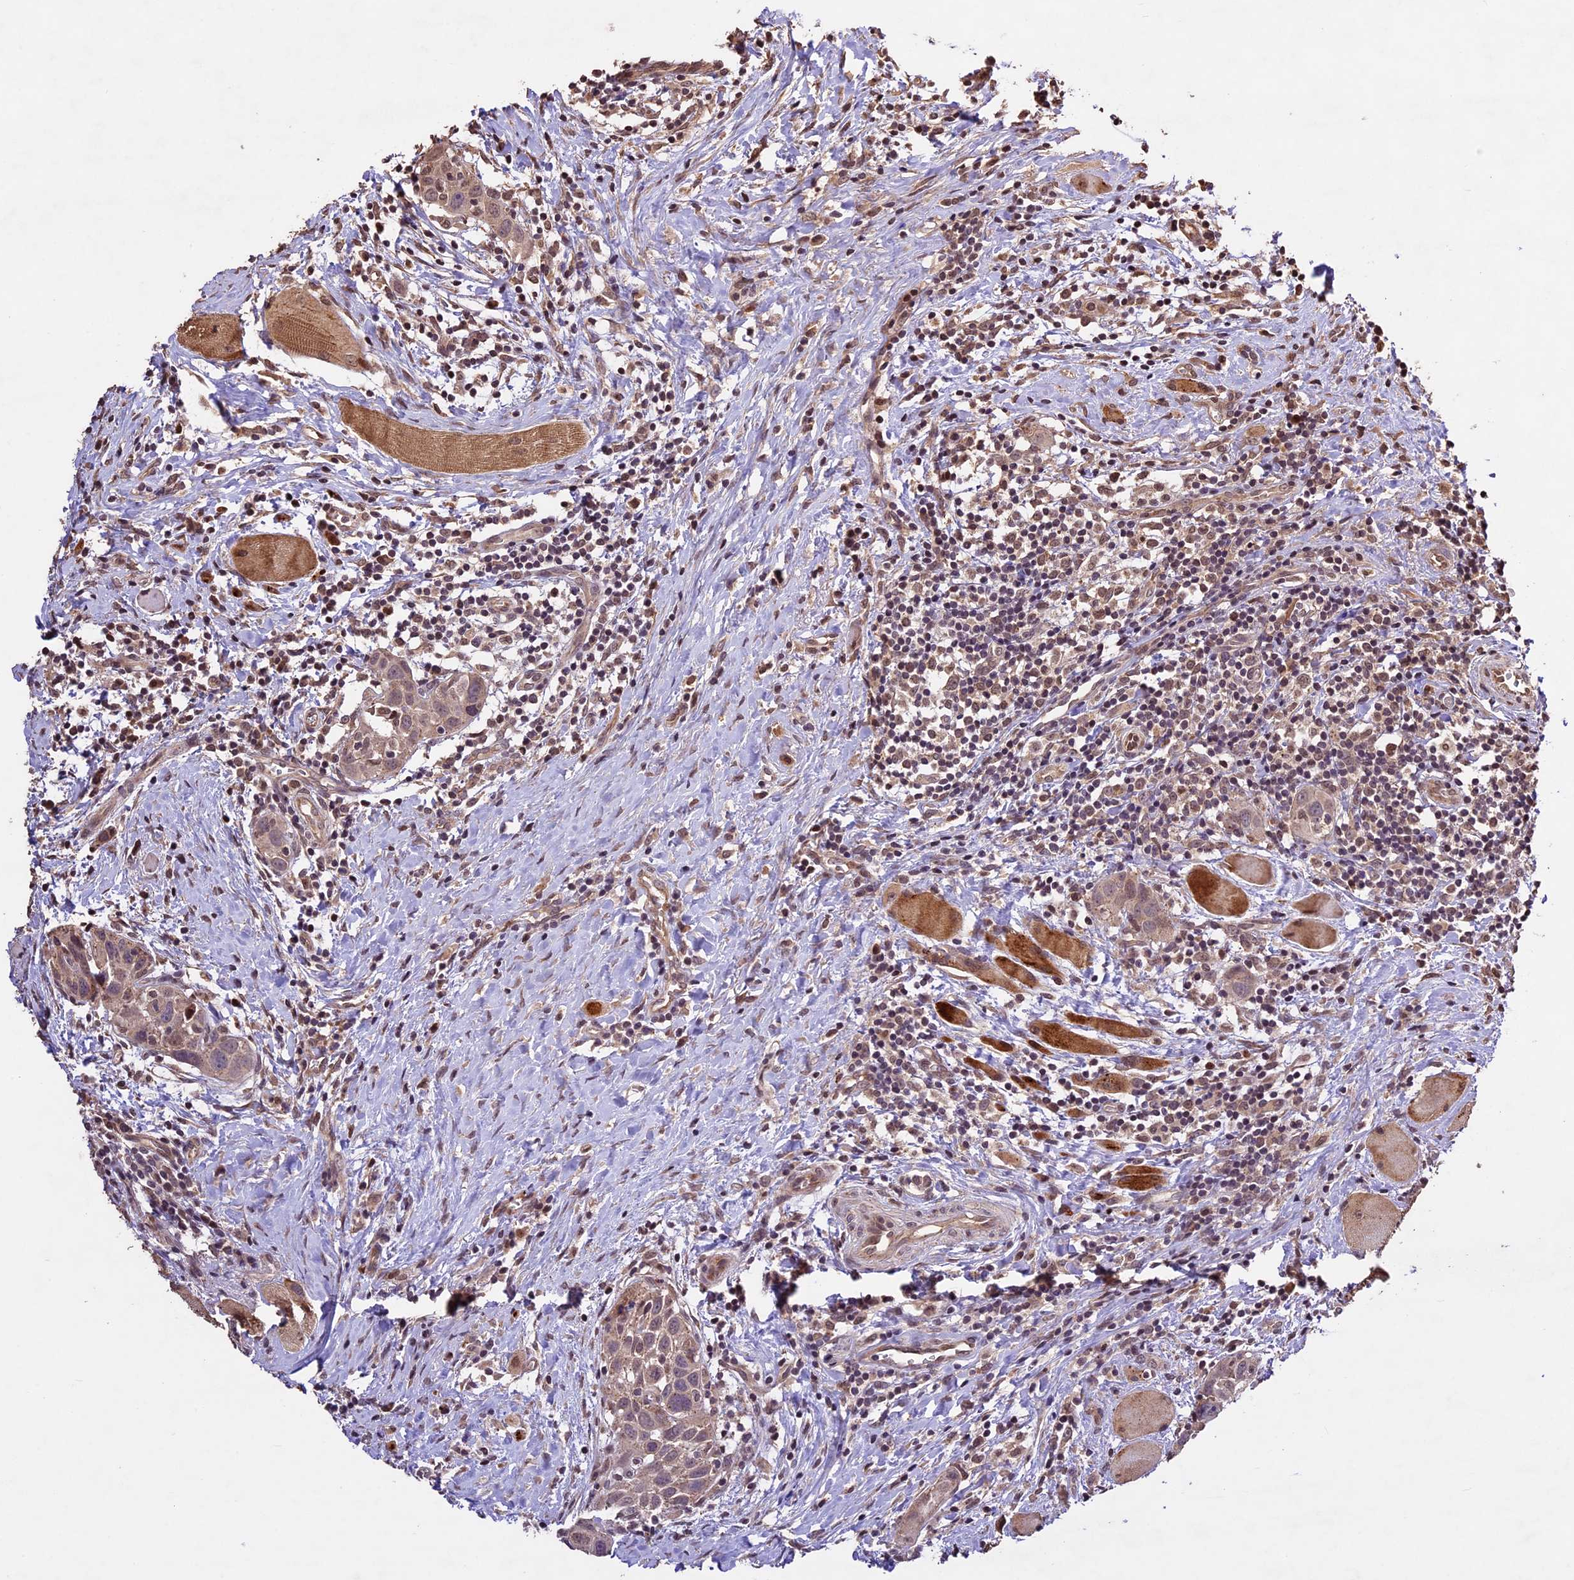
{"staining": {"intensity": "moderate", "quantity": ">75%", "location": "cytoplasmic/membranous,nuclear"}, "tissue": "head and neck cancer", "cell_type": "Tumor cells", "image_type": "cancer", "snomed": [{"axis": "morphology", "description": "Squamous cell carcinoma, NOS"}, {"axis": "topography", "description": "Oral tissue"}, {"axis": "topography", "description": "Head-Neck"}], "caption": "Squamous cell carcinoma (head and neck) stained with a protein marker reveals moderate staining in tumor cells.", "gene": "CDKN2AIP", "patient": {"sex": "female", "age": 50}}